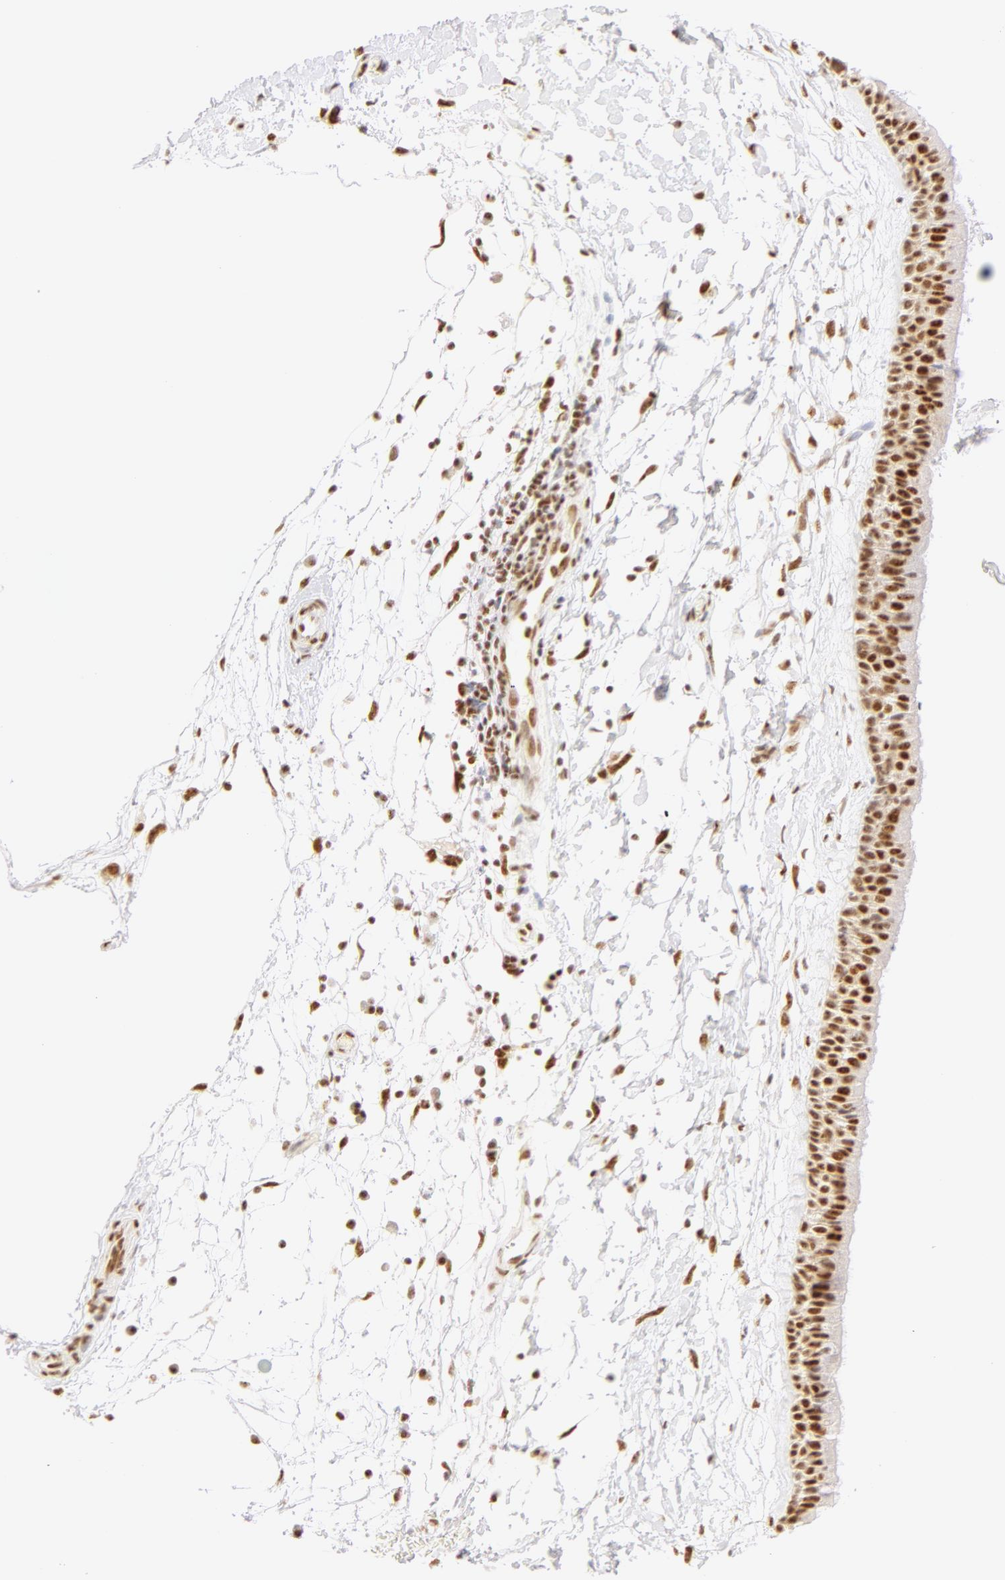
{"staining": {"intensity": "strong", "quantity": ">75%", "location": "nuclear"}, "tissue": "nasopharynx", "cell_type": "Respiratory epithelial cells", "image_type": "normal", "snomed": [{"axis": "morphology", "description": "Normal tissue, NOS"}, {"axis": "topography", "description": "Nasopharynx"}], "caption": "A brown stain shows strong nuclear positivity of a protein in respiratory epithelial cells of benign human nasopharynx.", "gene": "RBM39", "patient": {"sex": "male", "age": 13}}